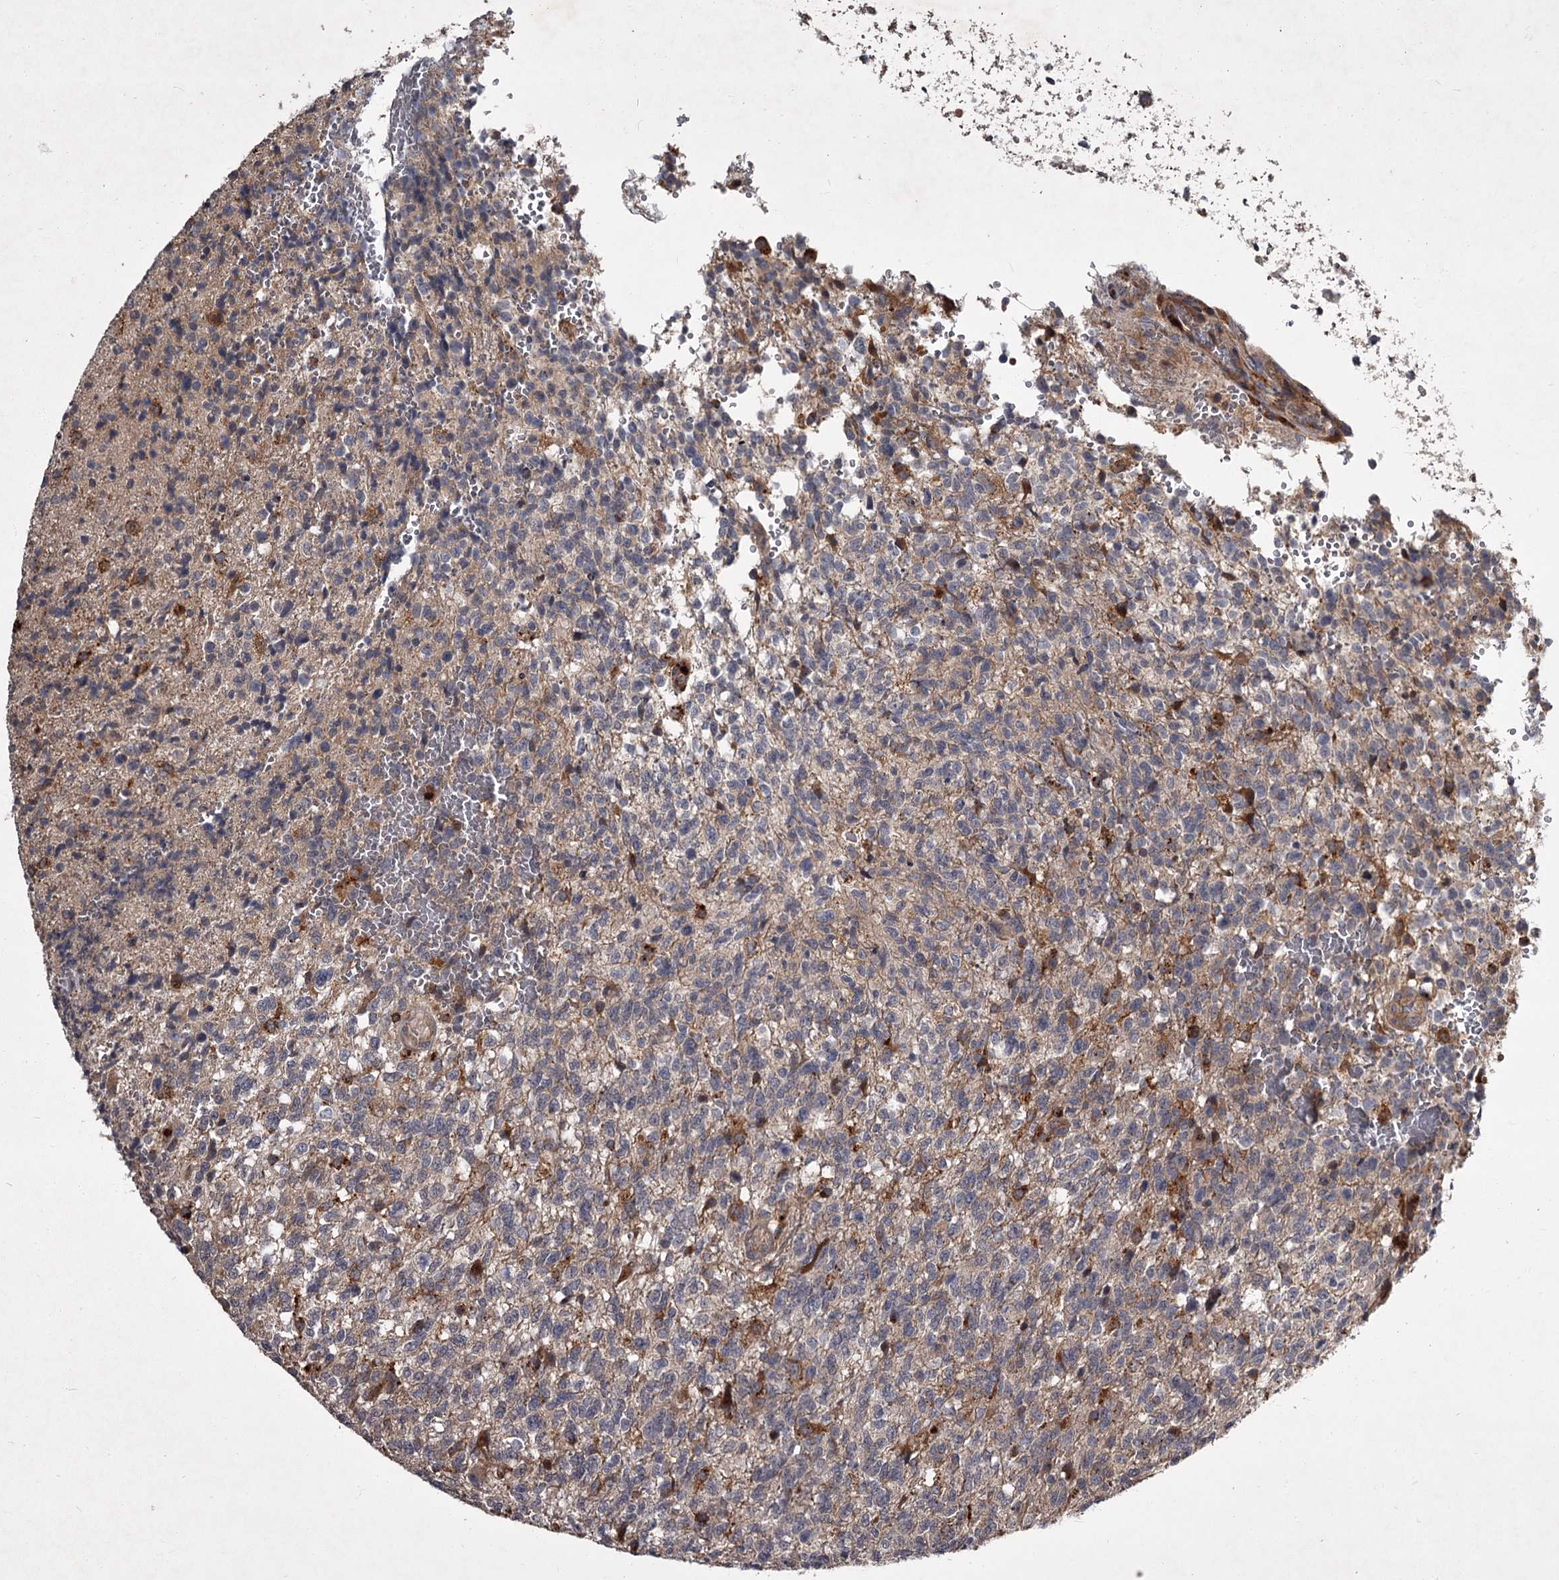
{"staining": {"intensity": "negative", "quantity": "none", "location": "none"}, "tissue": "glioma", "cell_type": "Tumor cells", "image_type": "cancer", "snomed": [{"axis": "morphology", "description": "Glioma, malignant, High grade"}, {"axis": "topography", "description": "Brain"}], "caption": "Human glioma stained for a protein using immunohistochemistry exhibits no expression in tumor cells.", "gene": "UNC93B1", "patient": {"sex": "male", "age": 56}}